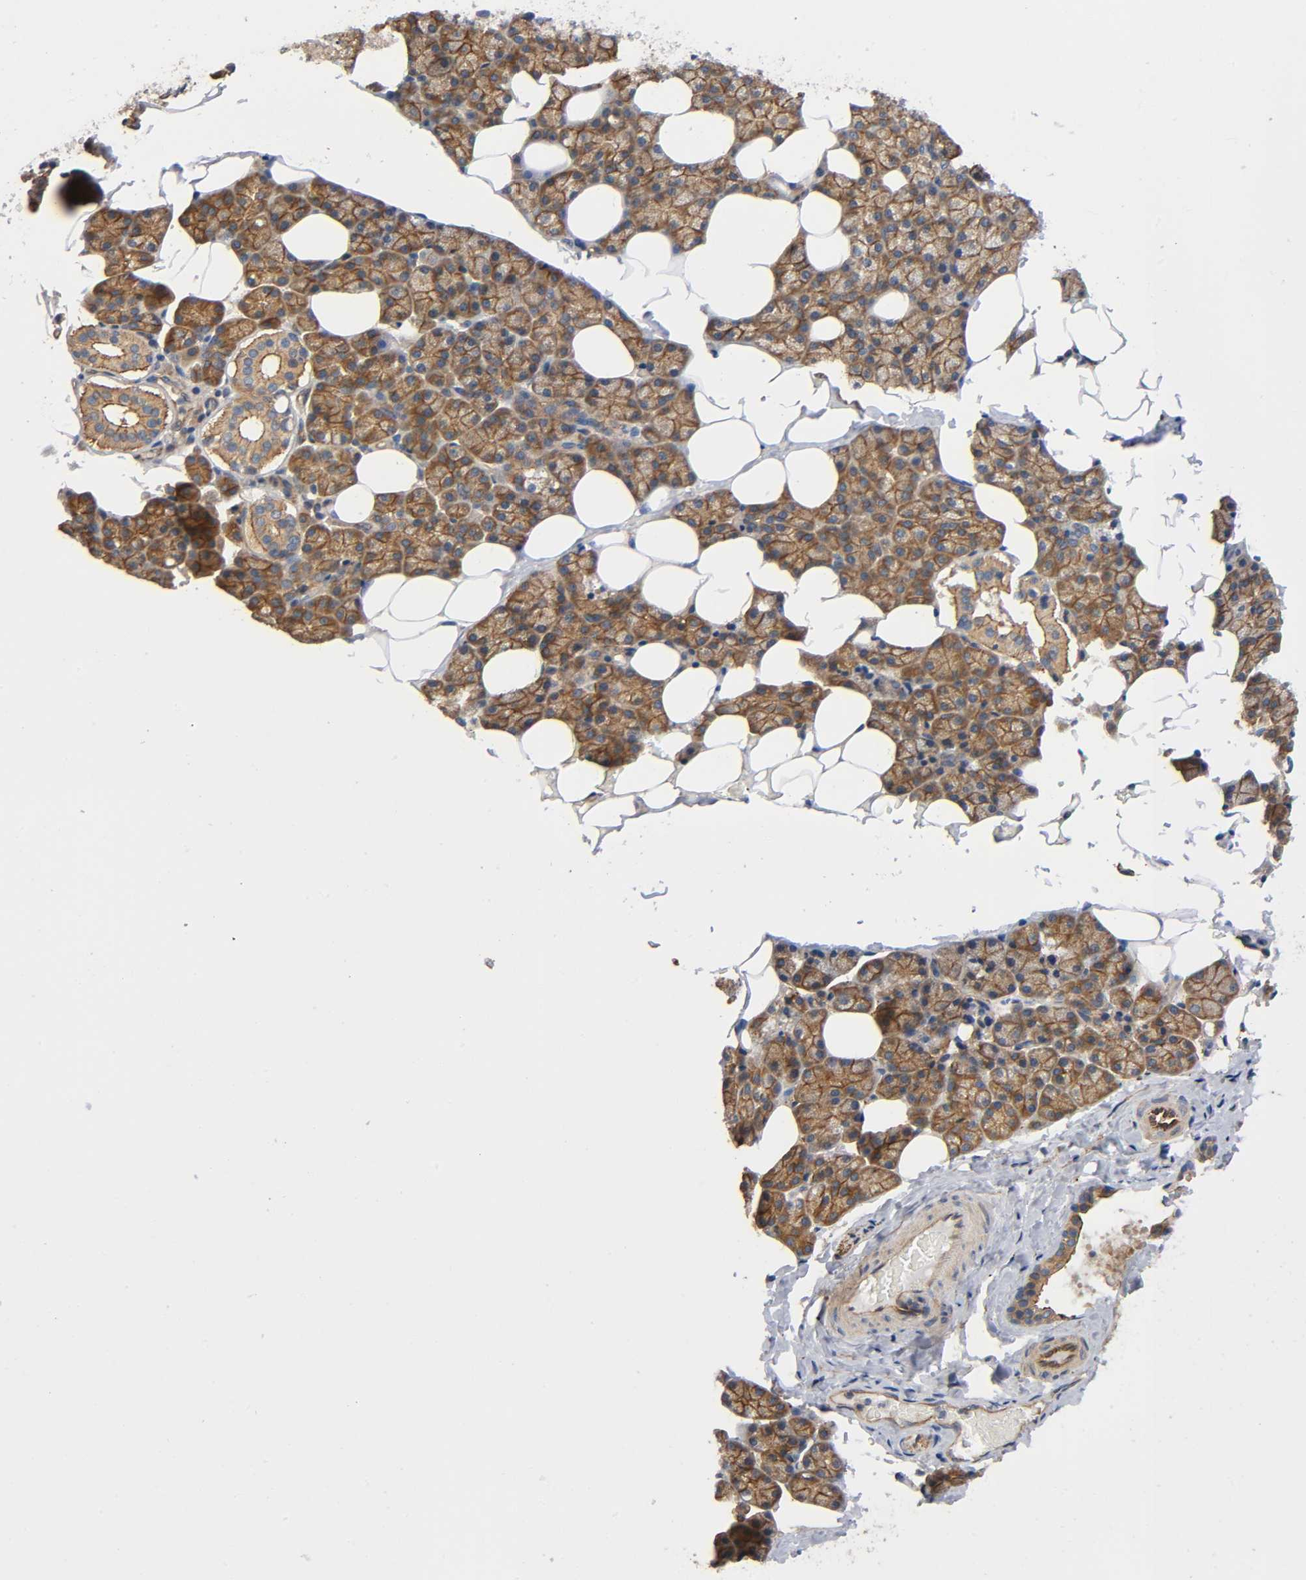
{"staining": {"intensity": "moderate", "quantity": ">75%", "location": "cytoplasmic/membranous"}, "tissue": "salivary gland", "cell_type": "Glandular cells", "image_type": "normal", "snomed": [{"axis": "morphology", "description": "Normal tissue, NOS"}, {"axis": "topography", "description": "Lymph node"}, {"axis": "topography", "description": "Salivary gland"}], "caption": "DAB (3,3'-diaminobenzidine) immunohistochemical staining of benign salivary gland displays moderate cytoplasmic/membranous protein staining in about >75% of glandular cells. (brown staining indicates protein expression, while blue staining denotes nuclei).", "gene": "MARS1", "patient": {"sex": "male", "age": 8}}